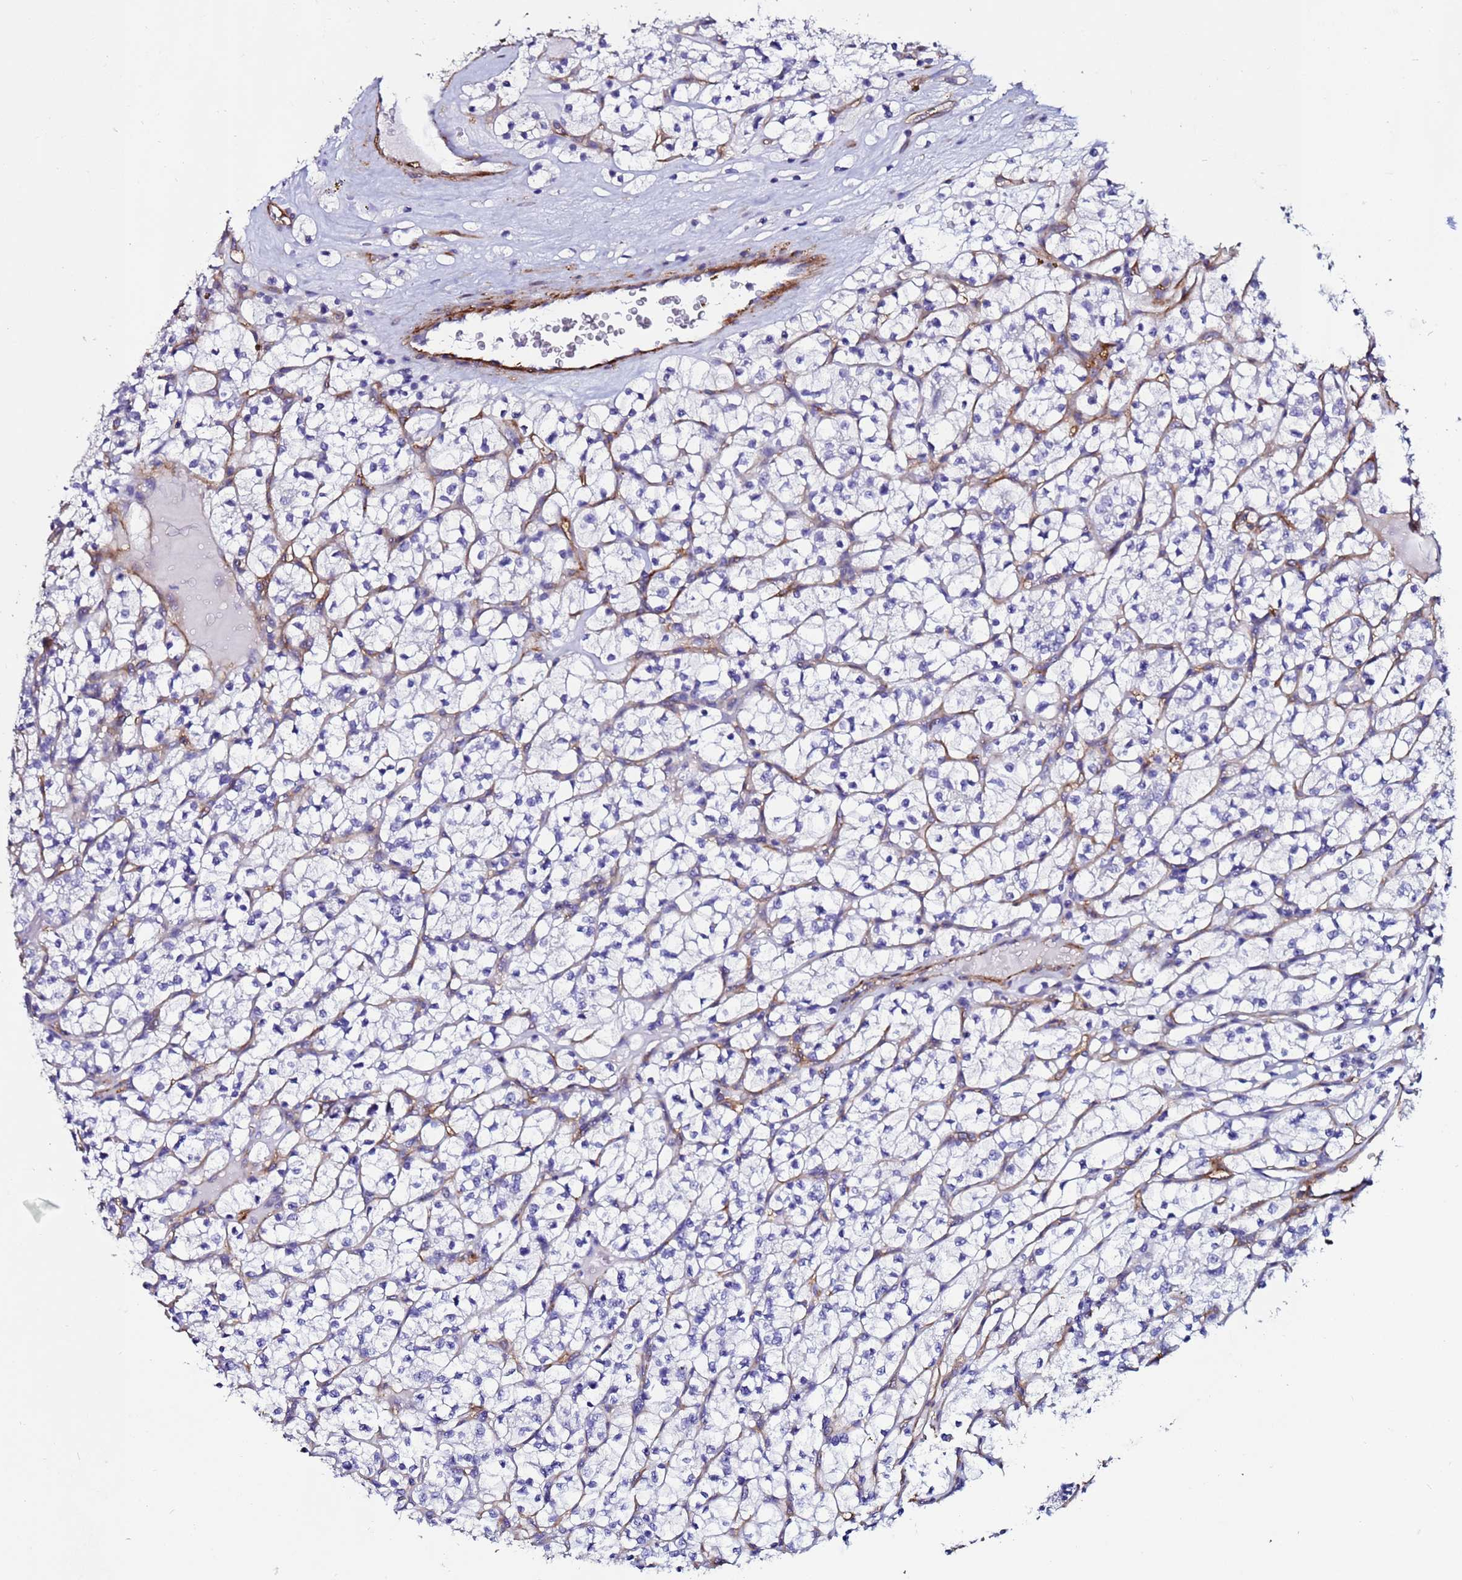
{"staining": {"intensity": "negative", "quantity": "none", "location": "none"}, "tissue": "renal cancer", "cell_type": "Tumor cells", "image_type": "cancer", "snomed": [{"axis": "morphology", "description": "Adenocarcinoma, NOS"}, {"axis": "topography", "description": "Kidney"}], "caption": "Immunohistochemistry of human renal cancer reveals no positivity in tumor cells.", "gene": "DEFB104A", "patient": {"sex": "female", "age": 64}}